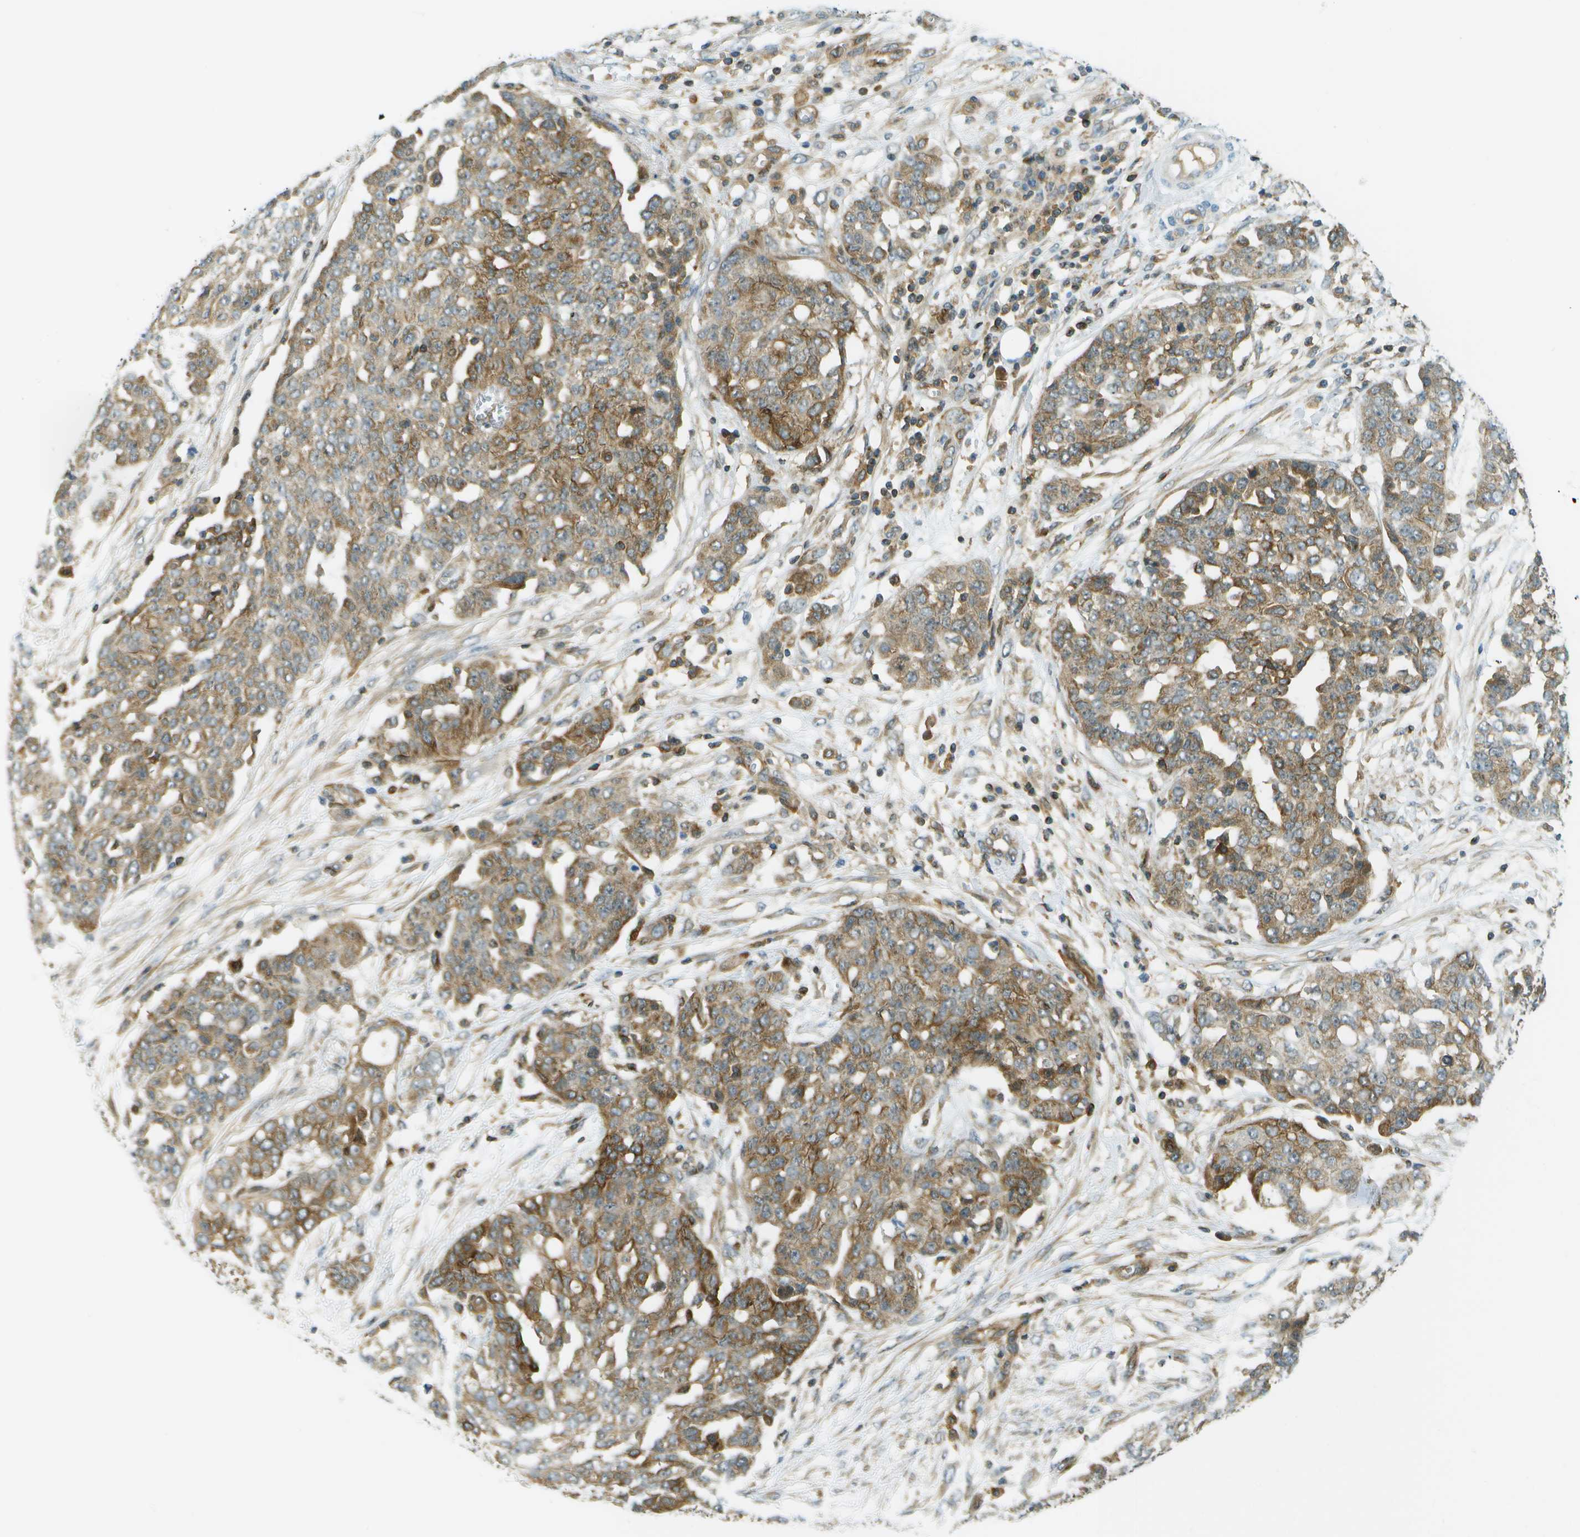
{"staining": {"intensity": "moderate", "quantity": ">75%", "location": "cytoplasmic/membranous"}, "tissue": "ovarian cancer", "cell_type": "Tumor cells", "image_type": "cancer", "snomed": [{"axis": "morphology", "description": "Cystadenocarcinoma, serous, NOS"}, {"axis": "topography", "description": "Soft tissue"}, {"axis": "topography", "description": "Ovary"}], "caption": "A medium amount of moderate cytoplasmic/membranous staining is appreciated in approximately >75% of tumor cells in ovarian serous cystadenocarcinoma tissue.", "gene": "TMTC1", "patient": {"sex": "female", "age": 57}}